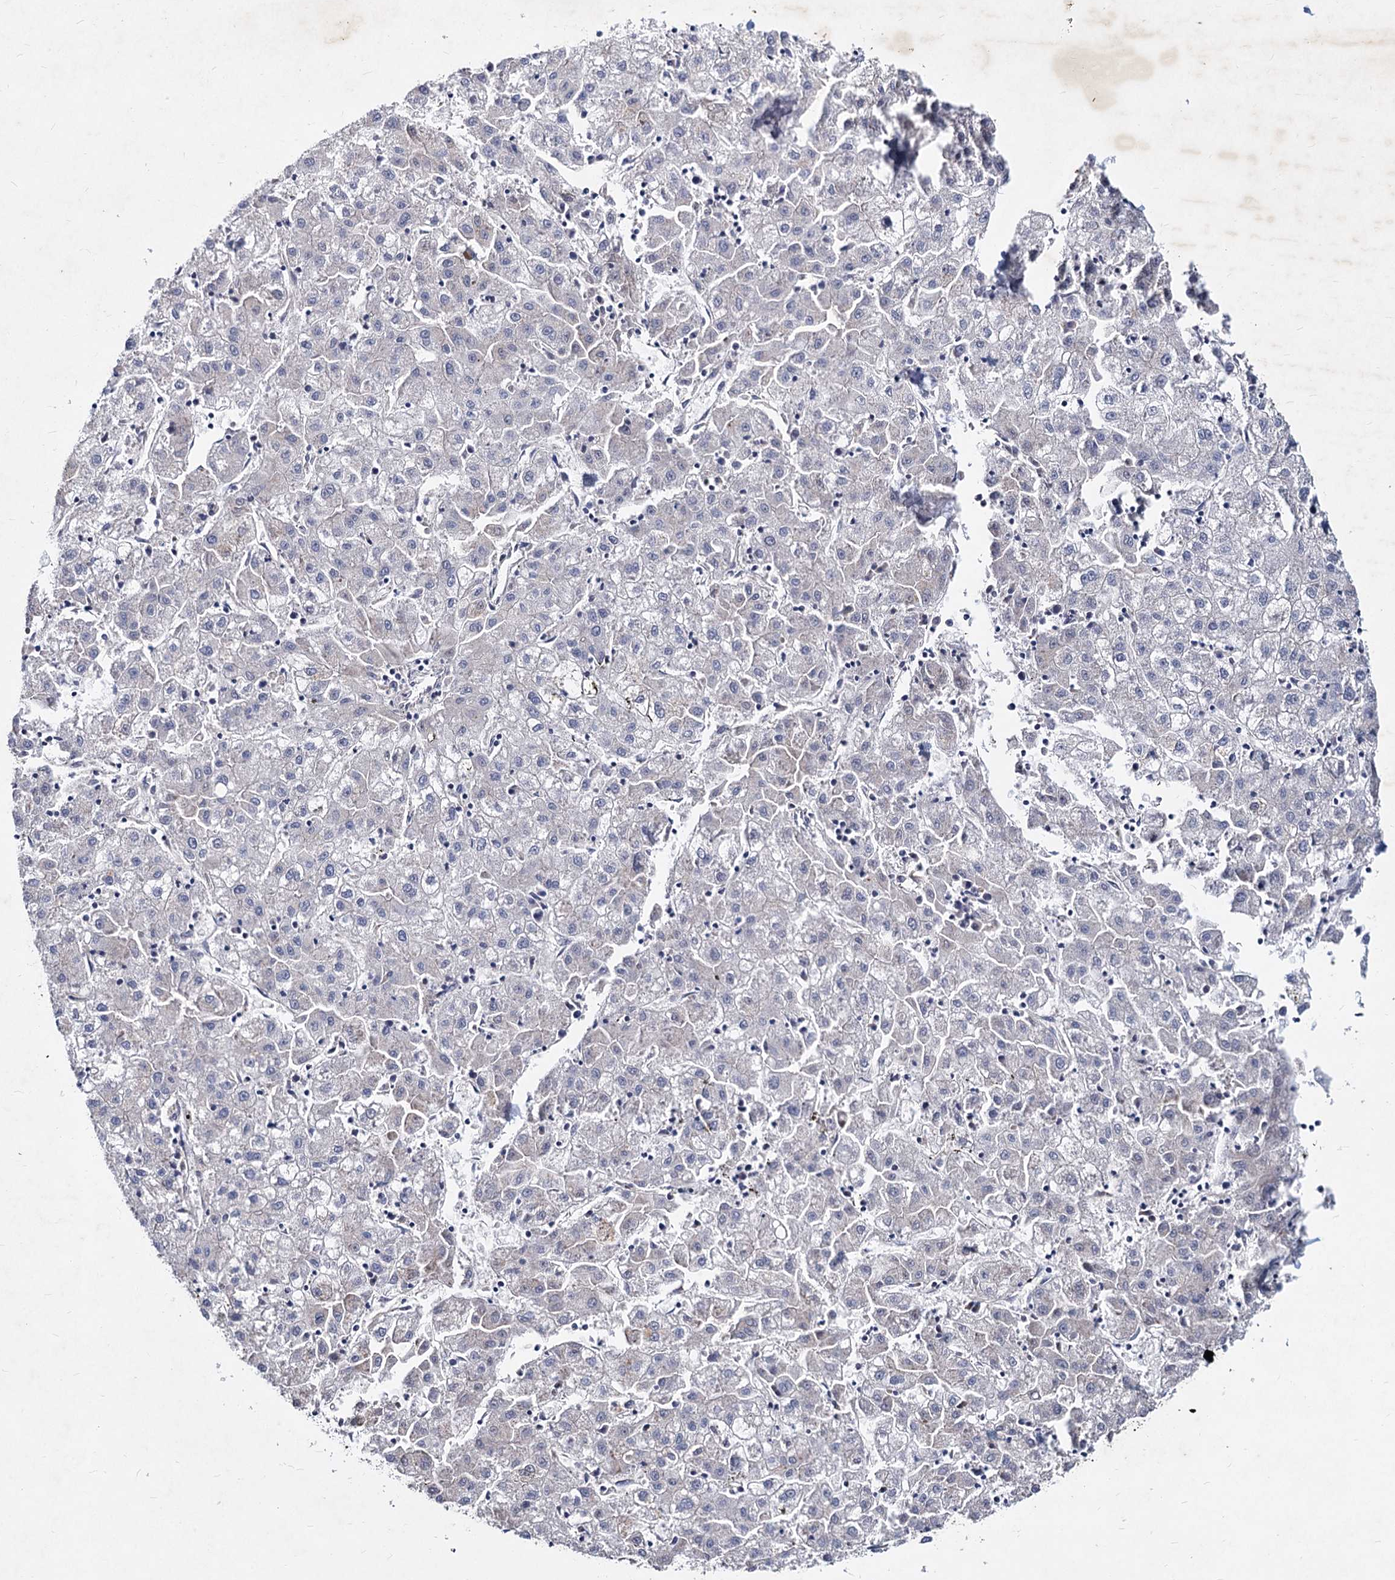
{"staining": {"intensity": "negative", "quantity": "none", "location": "none"}, "tissue": "liver cancer", "cell_type": "Tumor cells", "image_type": "cancer", "snomed": [{"axis": "morphology", "description": "Carcinoma, Hepatocellular, NOS"}, {"axis": "topography", "description": "Liver"}], "caption": "Immunohistochemistry histopathology image of neoplastic tissue: human liver hepatocellular carcinoma stained with DAB (3,3'-diaminobenzidine) shows no significant protein positivity in tumor cells.", "gene": "AGBL4", "patient": {"sex": "male", "age": 72}}